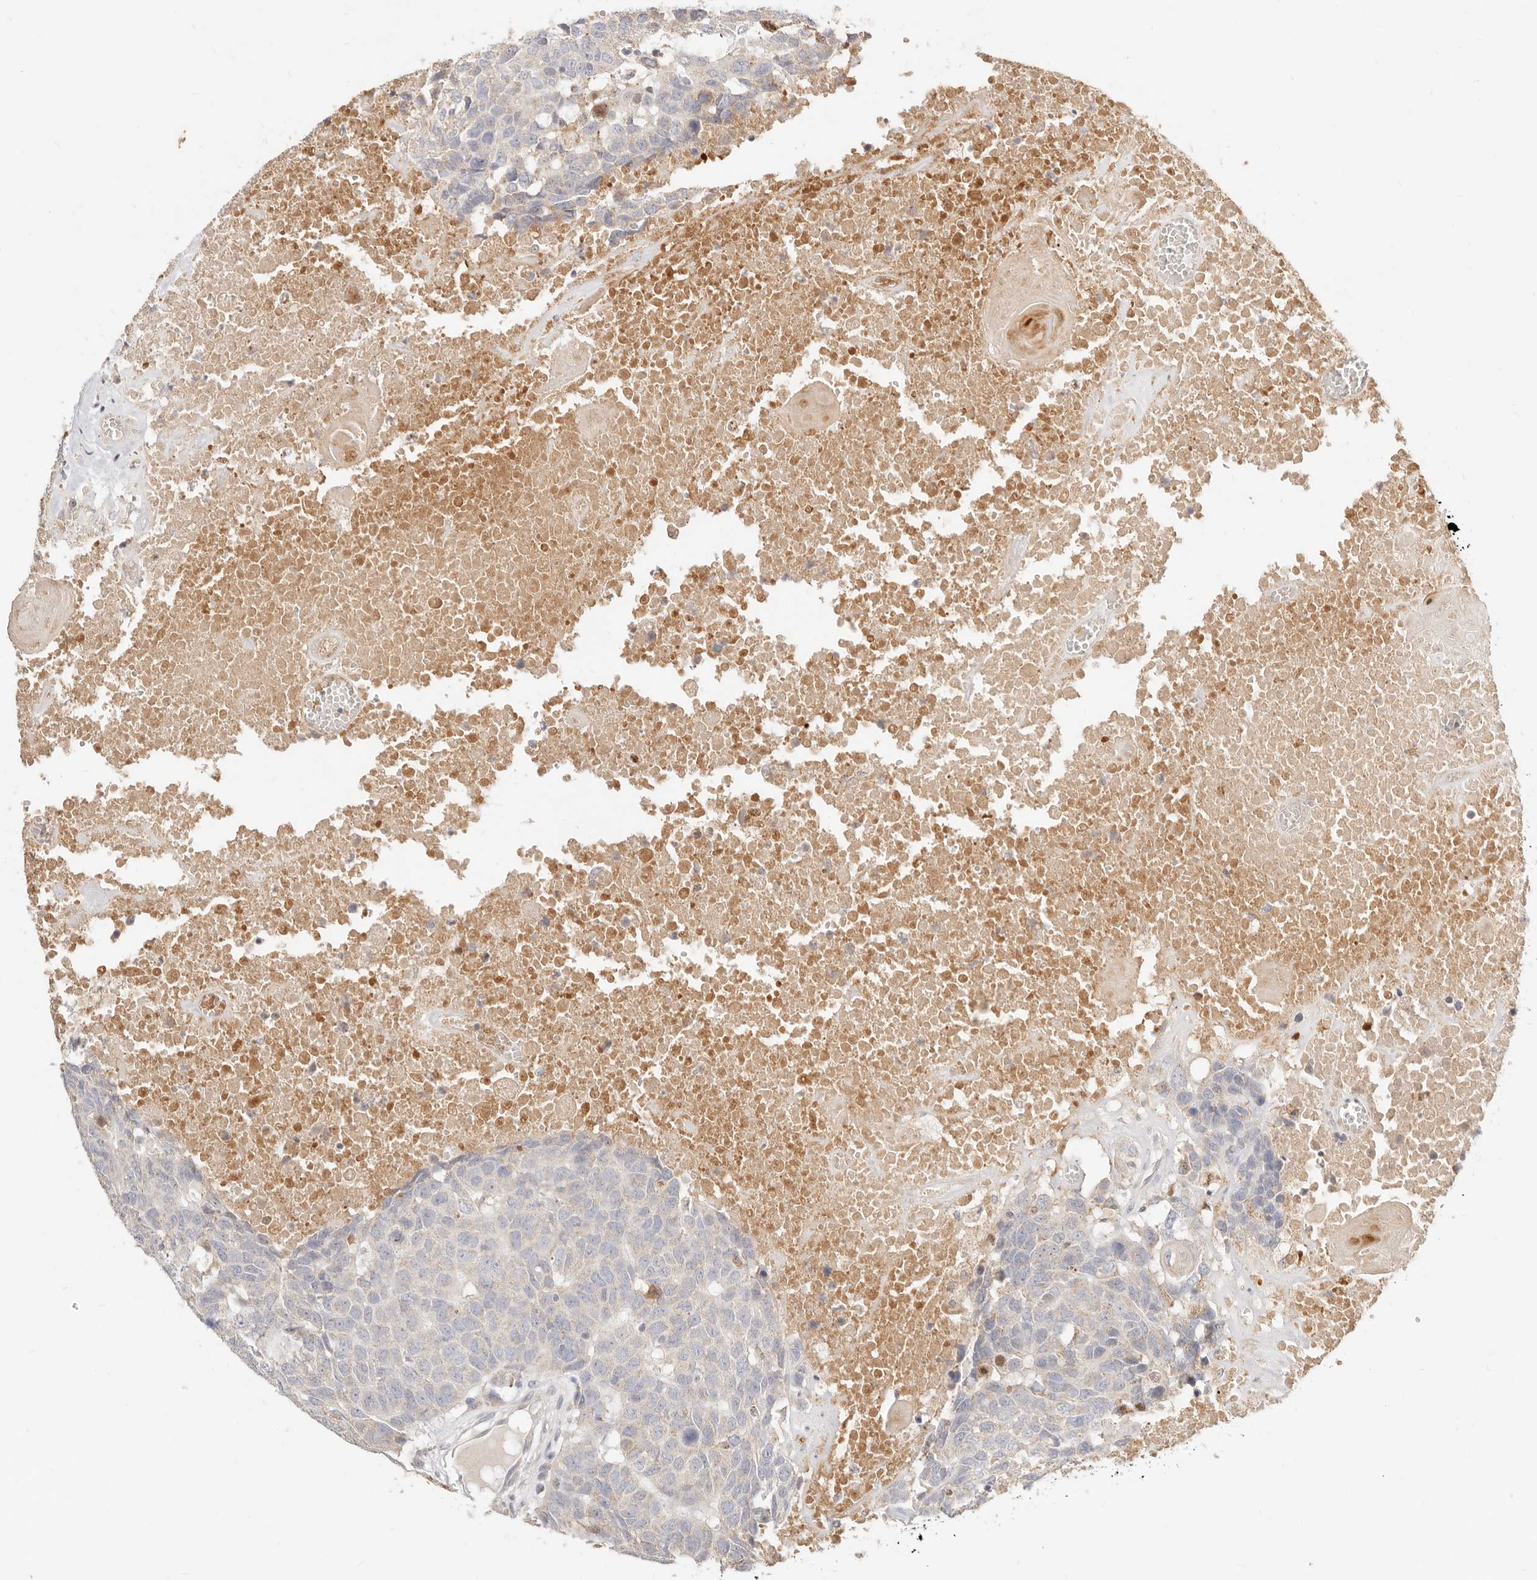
{"staining": {"intensity": "negative", "quantity": "none", "location": "none"}, "tissue": "head and neck cancer", "cell_type": "Tumor cells", "image_type": "cancer", "snomed": [{"axis": "morphology", "description": "Squamous cell carcinoma, NOS"}, {"axis": "topography", "description": "Head-Neck"}], "caption": "Immunohistochemical staining of head and neck cancer (squamous cell carcinoma) shows no significant staining in tumor cells.", "gene": "ACOX1", "patient": {"sex": "male", "age": 66}}